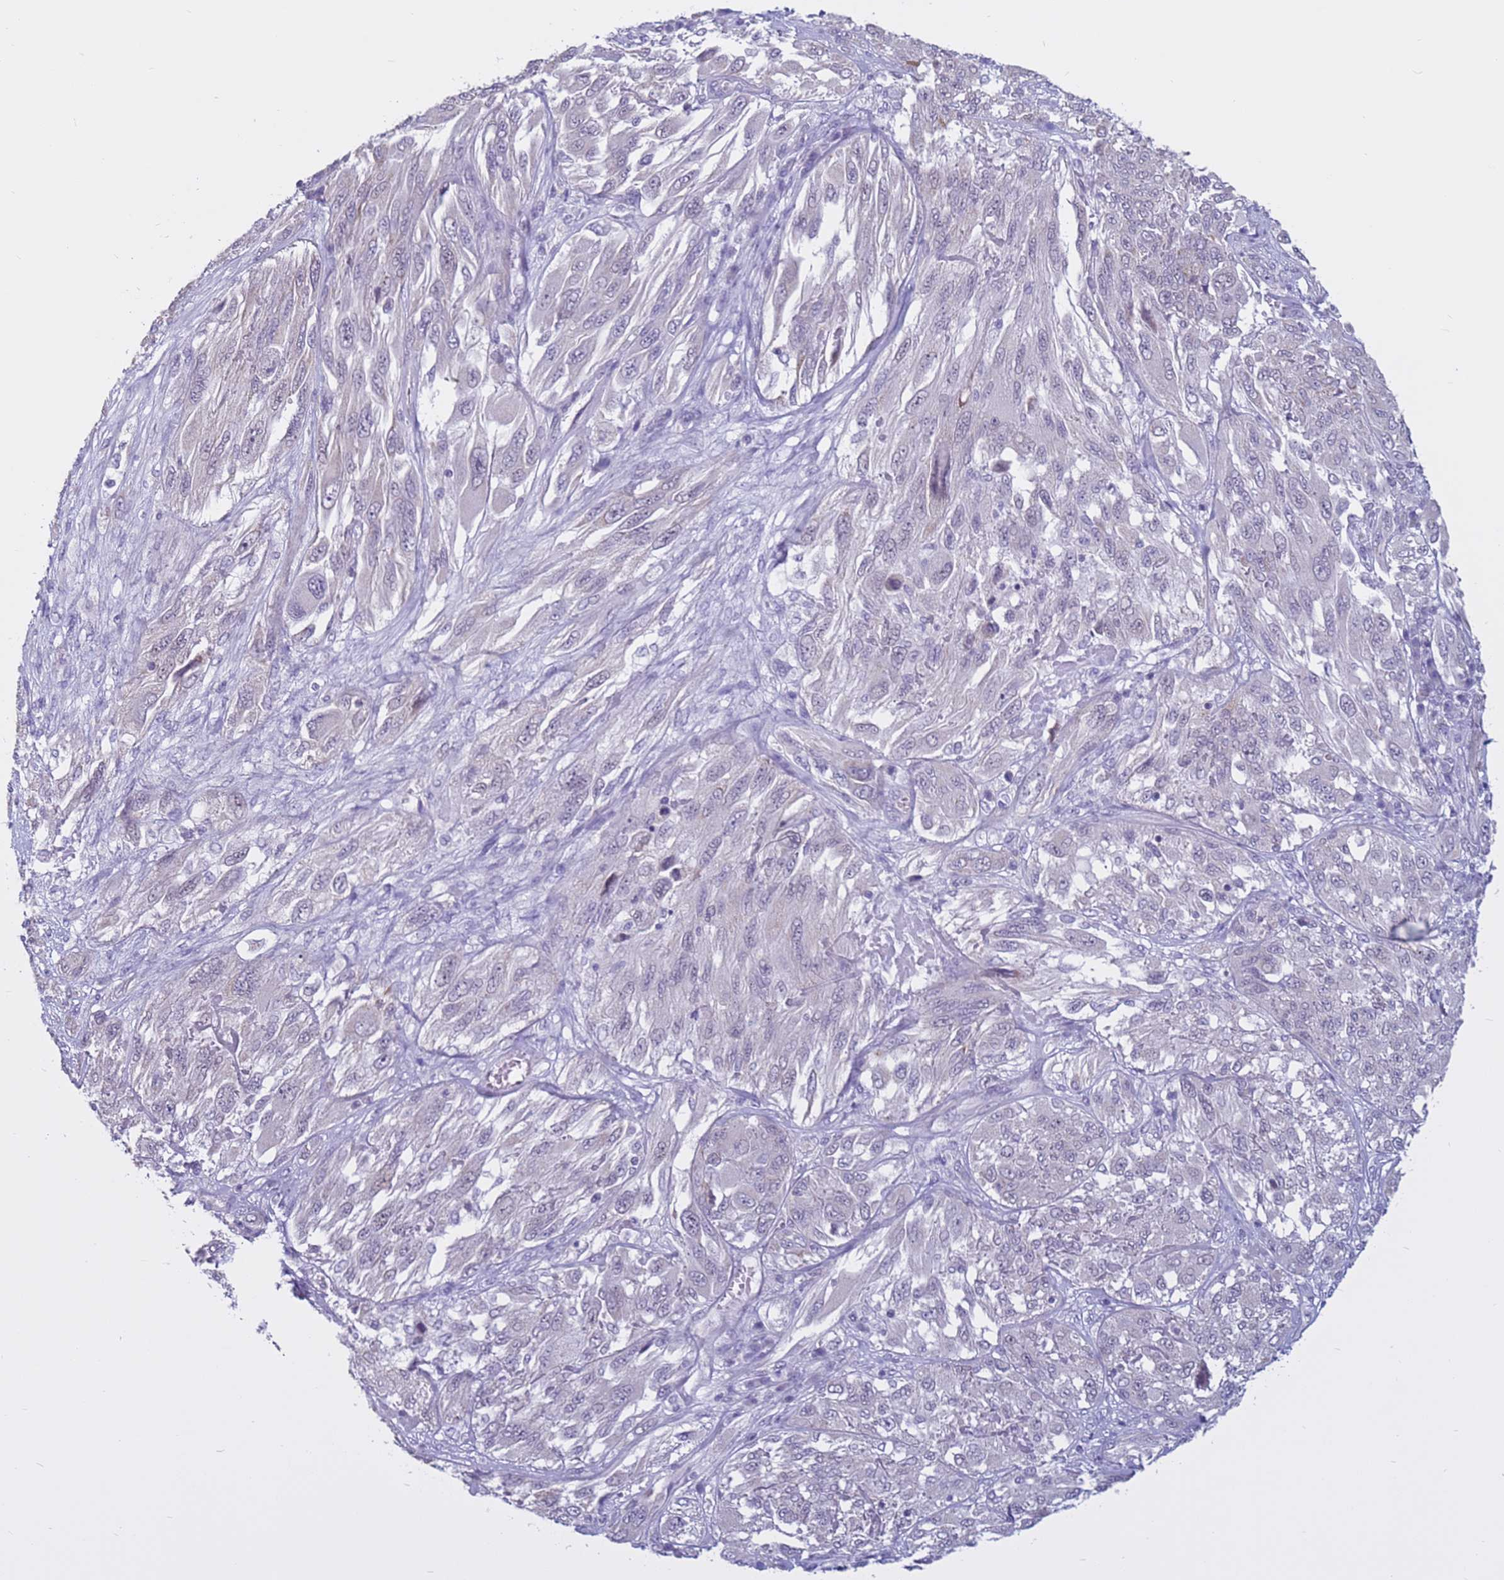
{"staining": {"intensity": "negative", "quantity": "none", "location": "none"}, "tissue": "melanoma", "cell_type": "Tumor cells", "image_type": "cancer", "snomed": [{"axis": "morphology", "description": "Malignant melanoma, NOS"}, {"axis": "topography", "description": "Skin"}], "caption": "Melanoma stained for a protein using IHC demonstrates no staining tumor cells.", "gene": "CDK2AP2", "patient": {"sex": "female", "age": 91}}